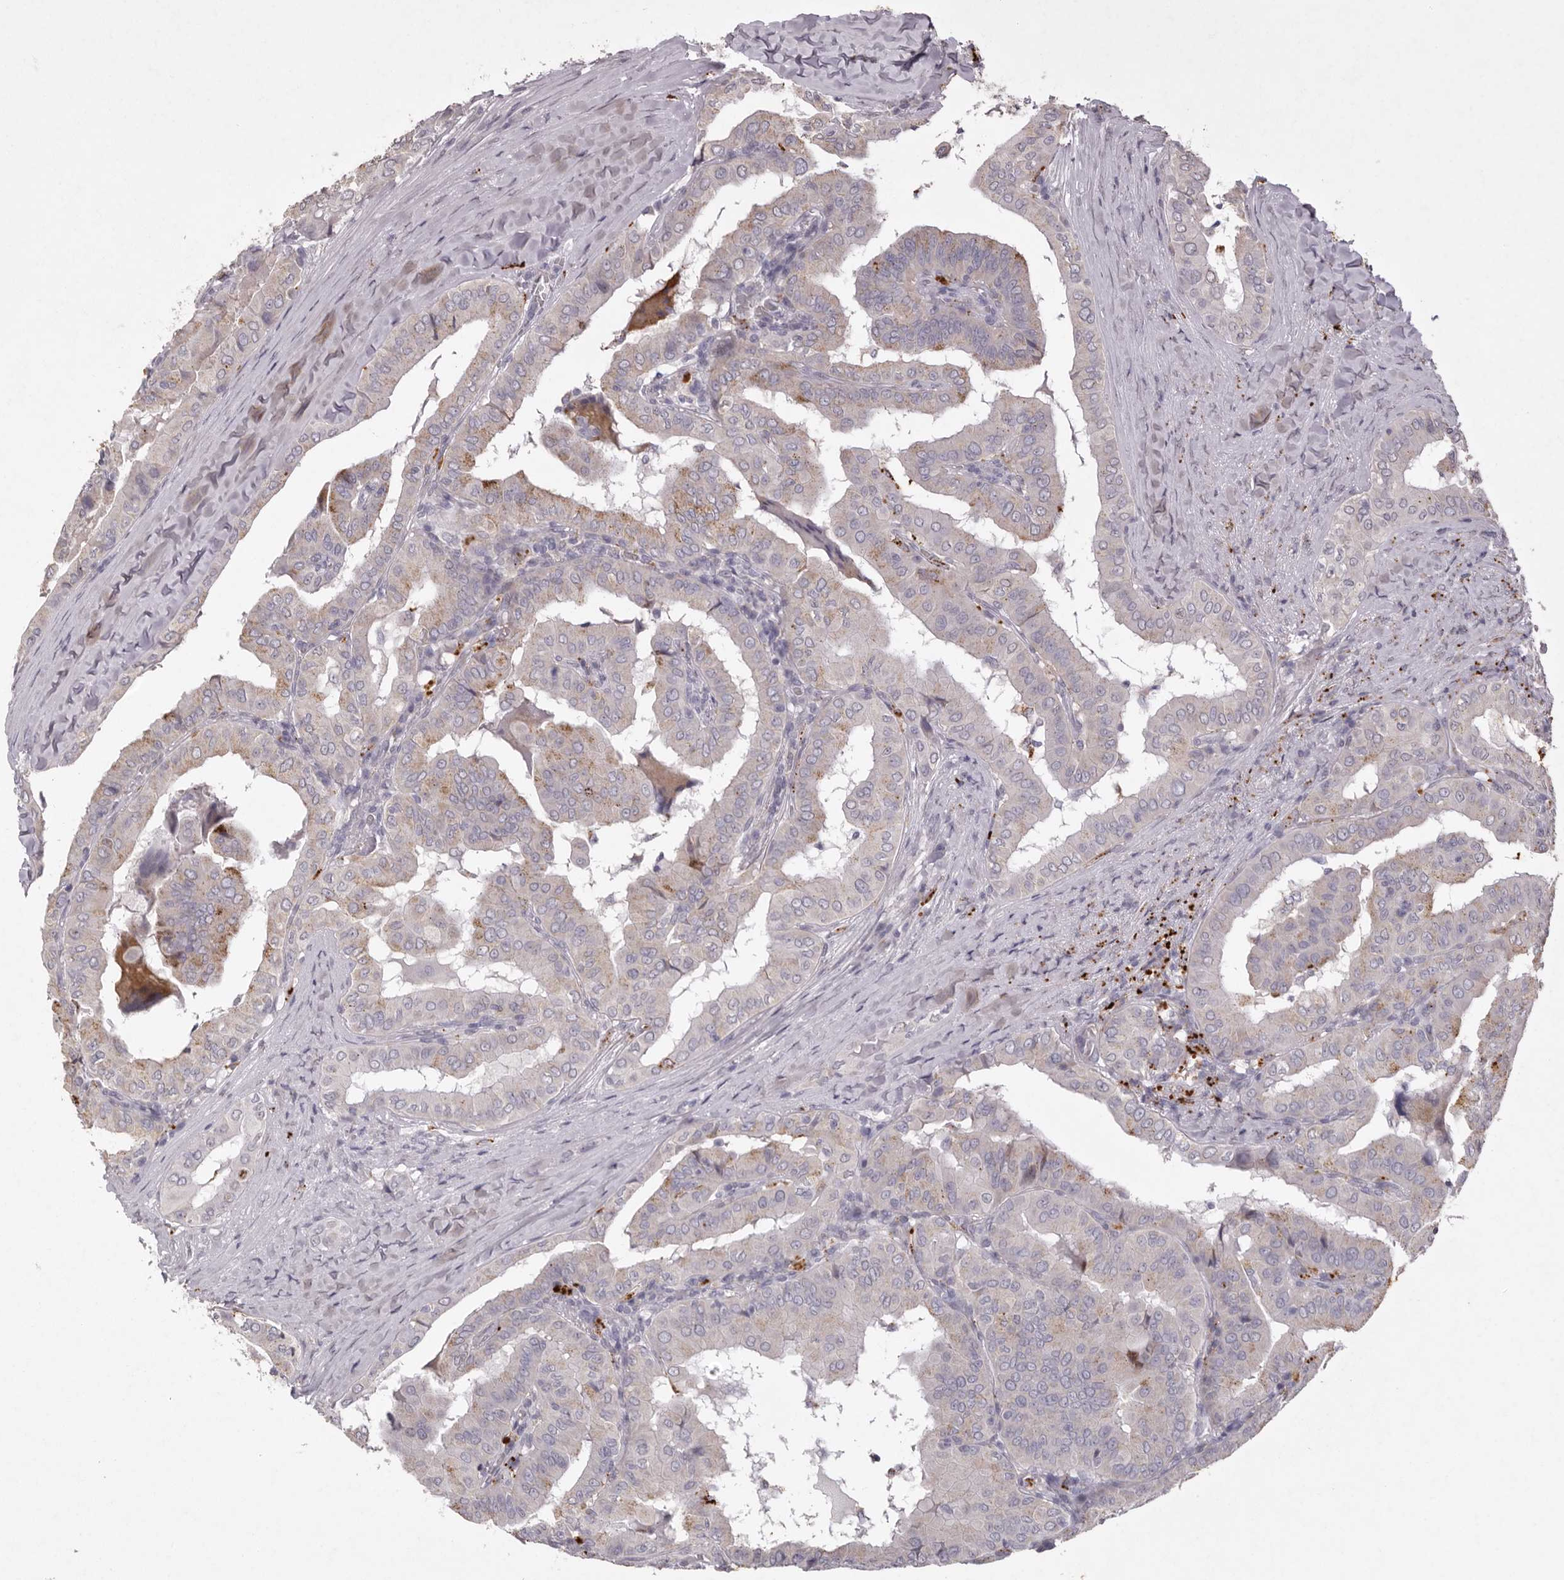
{"staining": {"intensity": "moderate", "quantity": "<25%", "location": "cytoplasmic/membranous"}, "tissue": "thyroid cancer", "cell_type": "Tumor cells", "image_type": "cancer", "snomed": [{"axis": "morphology", "description": "Papillary adenocarcinoma, NOS"}, {"axis": "topography", "description": "Thyroid gland"}], "caption": "Thyroid cancer tissue exhibits moderate cytoplasmic/membranous expression in approximately <25% of tumor cells (Stains: DAB in brown, nuclei in blue, Microscopy: brightfield microscopy at high magnification).", "gene": "FAM185A", "patient": {"sex": "male", "age": 33}}